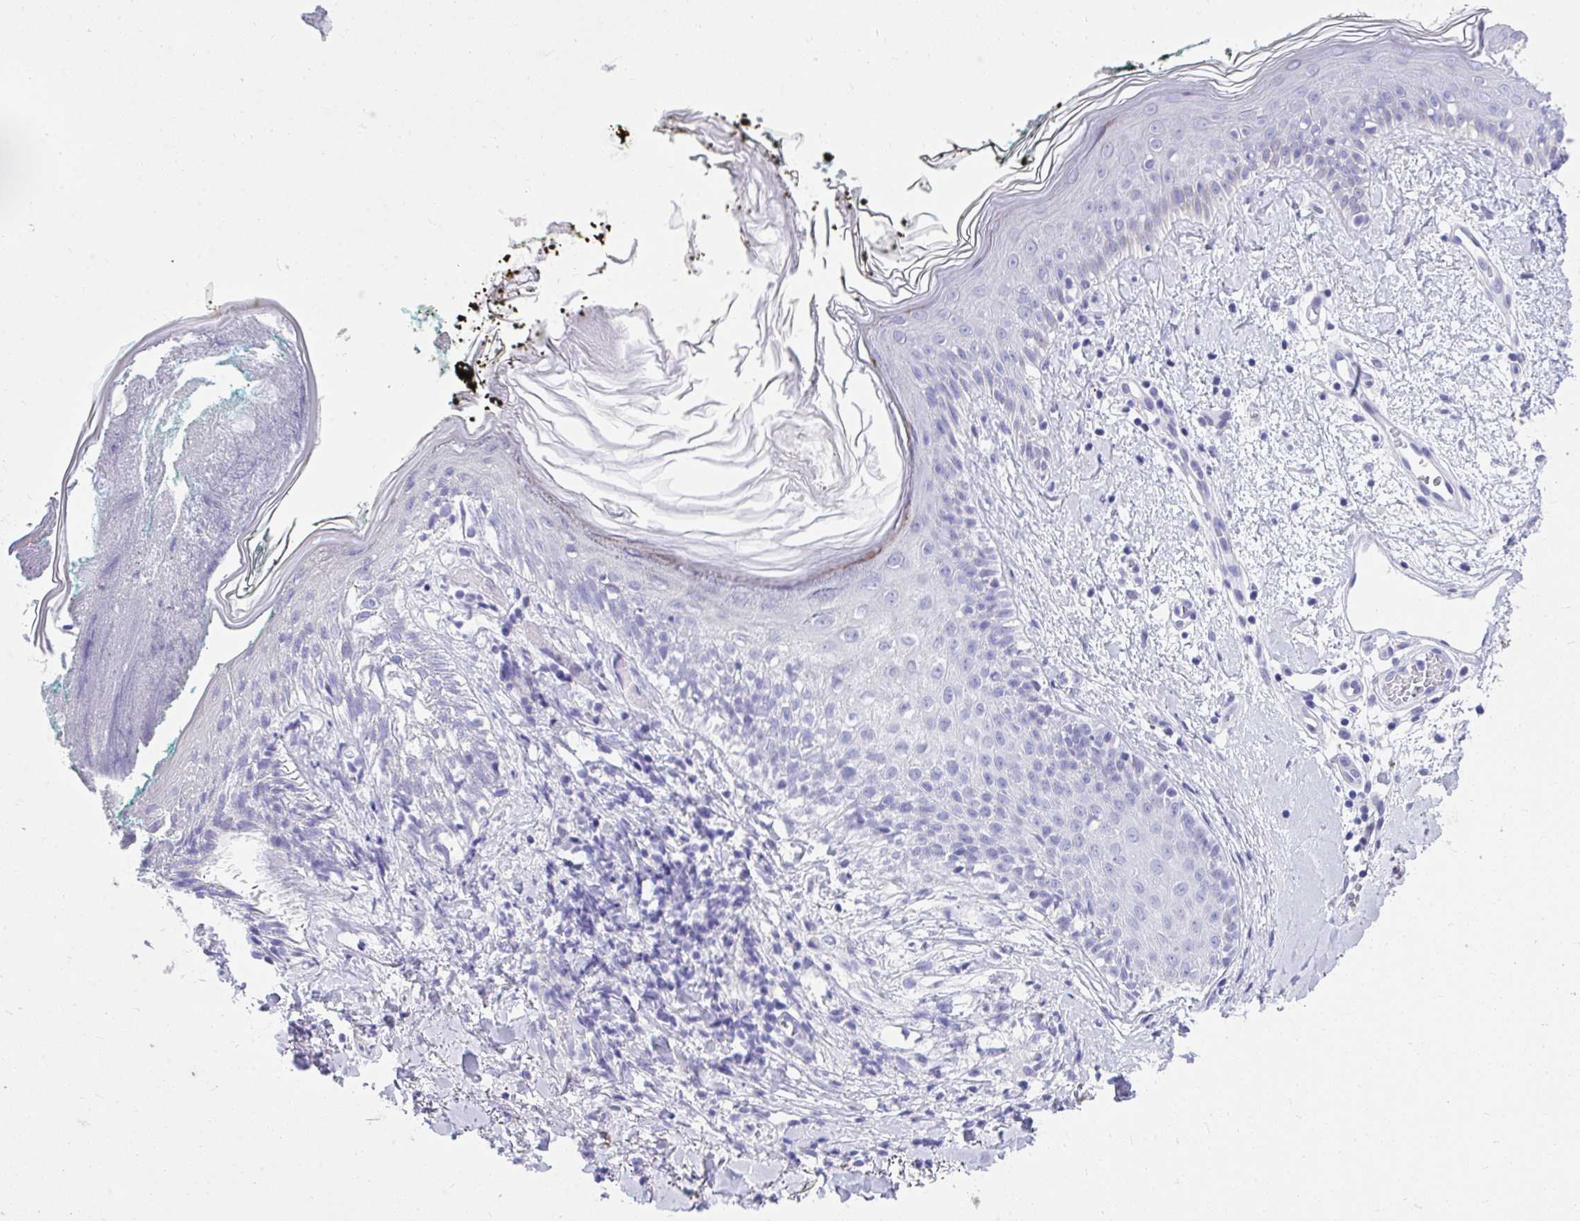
{"staining": {"intensity": "negative", "quantity": "none", "location": "none"}, "tissue": "skin", "cell_type": "Fibroblasts", "image_type": "normal", "snomed": [{"axis": "morphology", "description": "Normal tissue, NOS"}, {"axis": "topography", "description": "Skin"}], "caption": "High magnification brightfield microscopy of normal skin stained with DAB (brown) and counterstained with hematoxylin (blue): fibroblasts show no significant positivity. (Brightfield microscopy of DAB (3,3'-diaminobenzidine) IHC at high magnification).", "gene": "KLK1", "patient": {"sex": "female", "age": 34}}